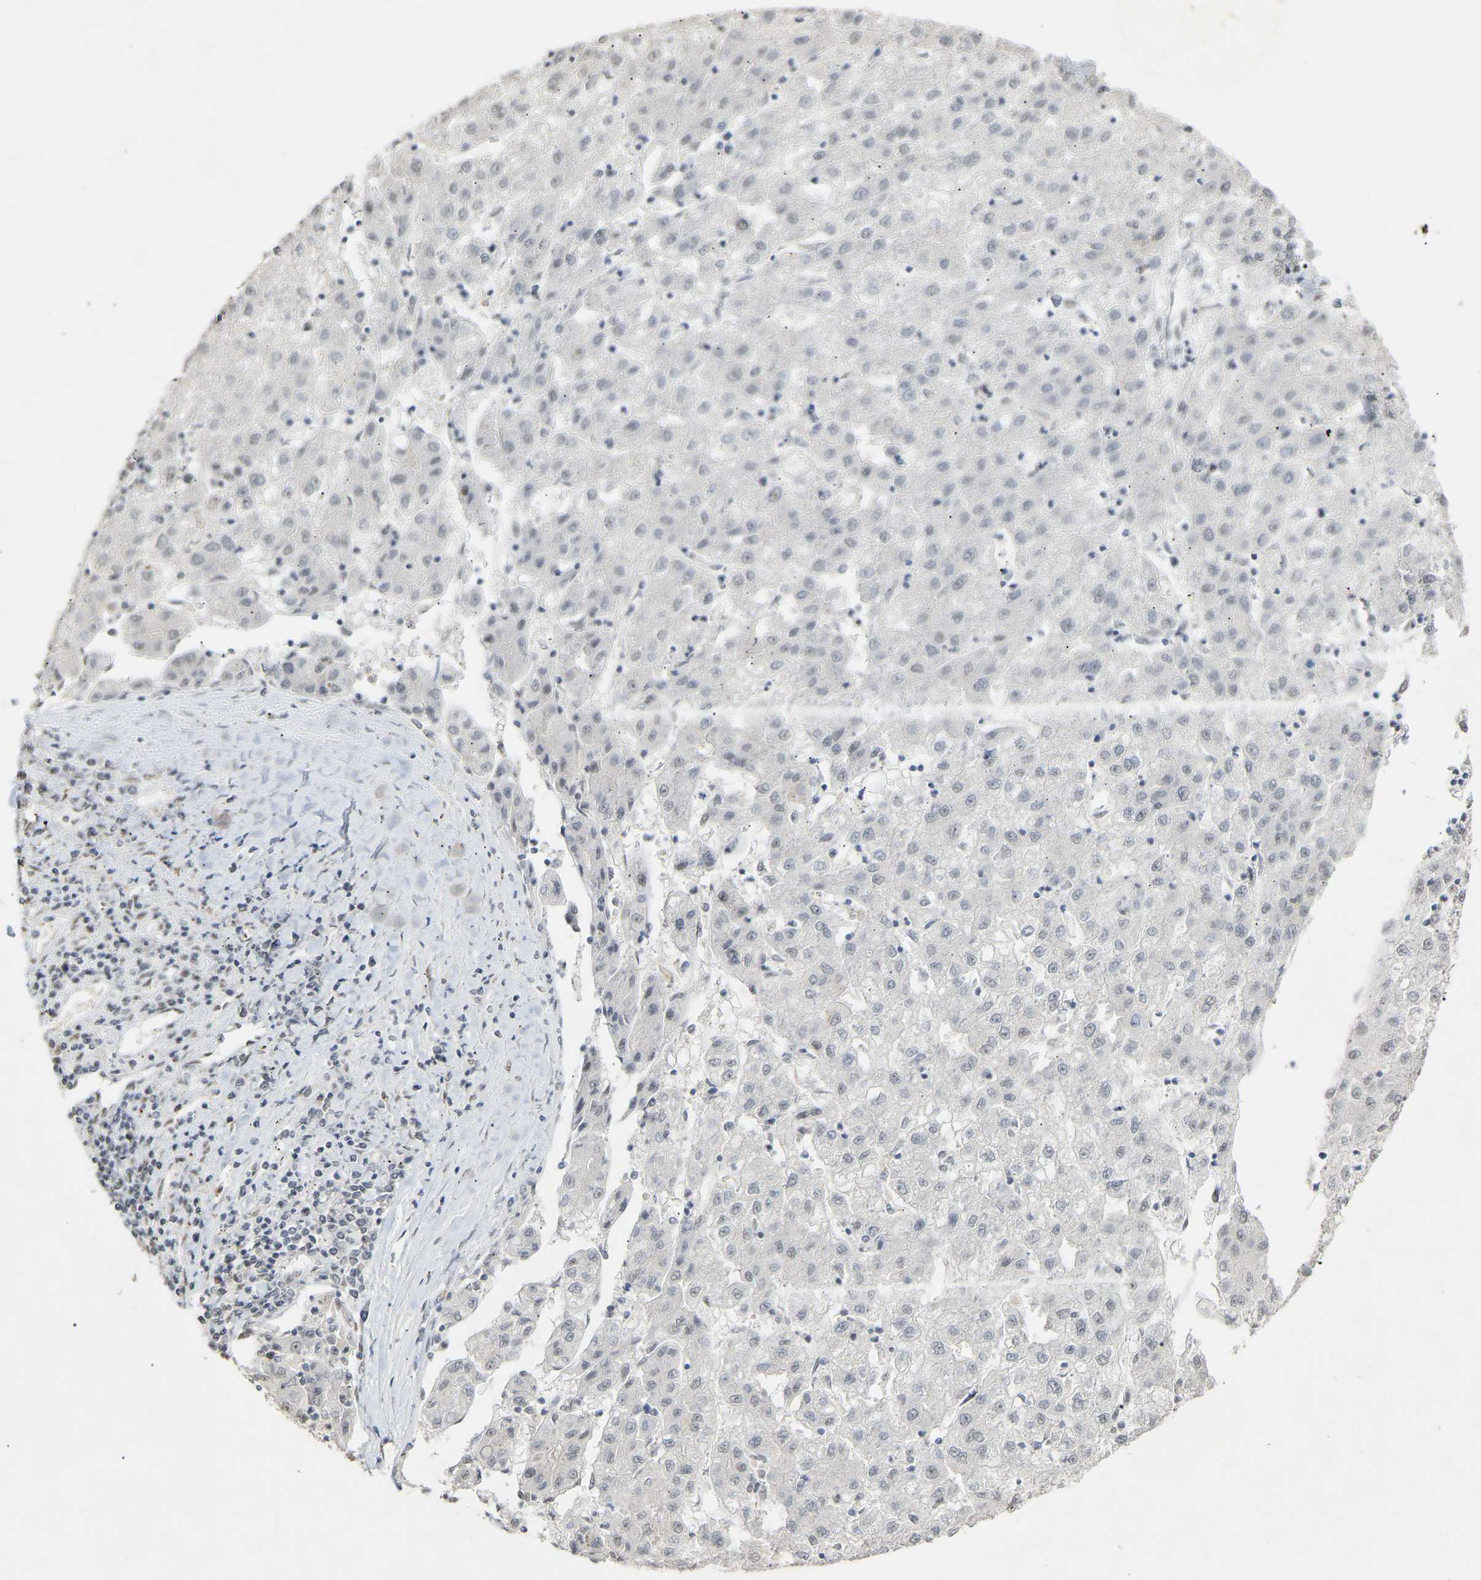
{"staining": {"intensity": "negative", "quantity": "none", "location": "none"}, "tissue": "liver cancer", "cell_type": "Tumor cells", "image_type": "cancer", "snomed": [{"axis": "morphology", "description": "Carcinoma, Hepatocellular, NOS"}, {"axis": "topography", "description": "Liver"}], "caption": "This is an immunohistochemistry histopathology image of liver cancer (hepatocellular carcinoma). There is no expression in tumor cells.", "gene": "NELFB", "patient": {"sex": "male", "age": 72}}